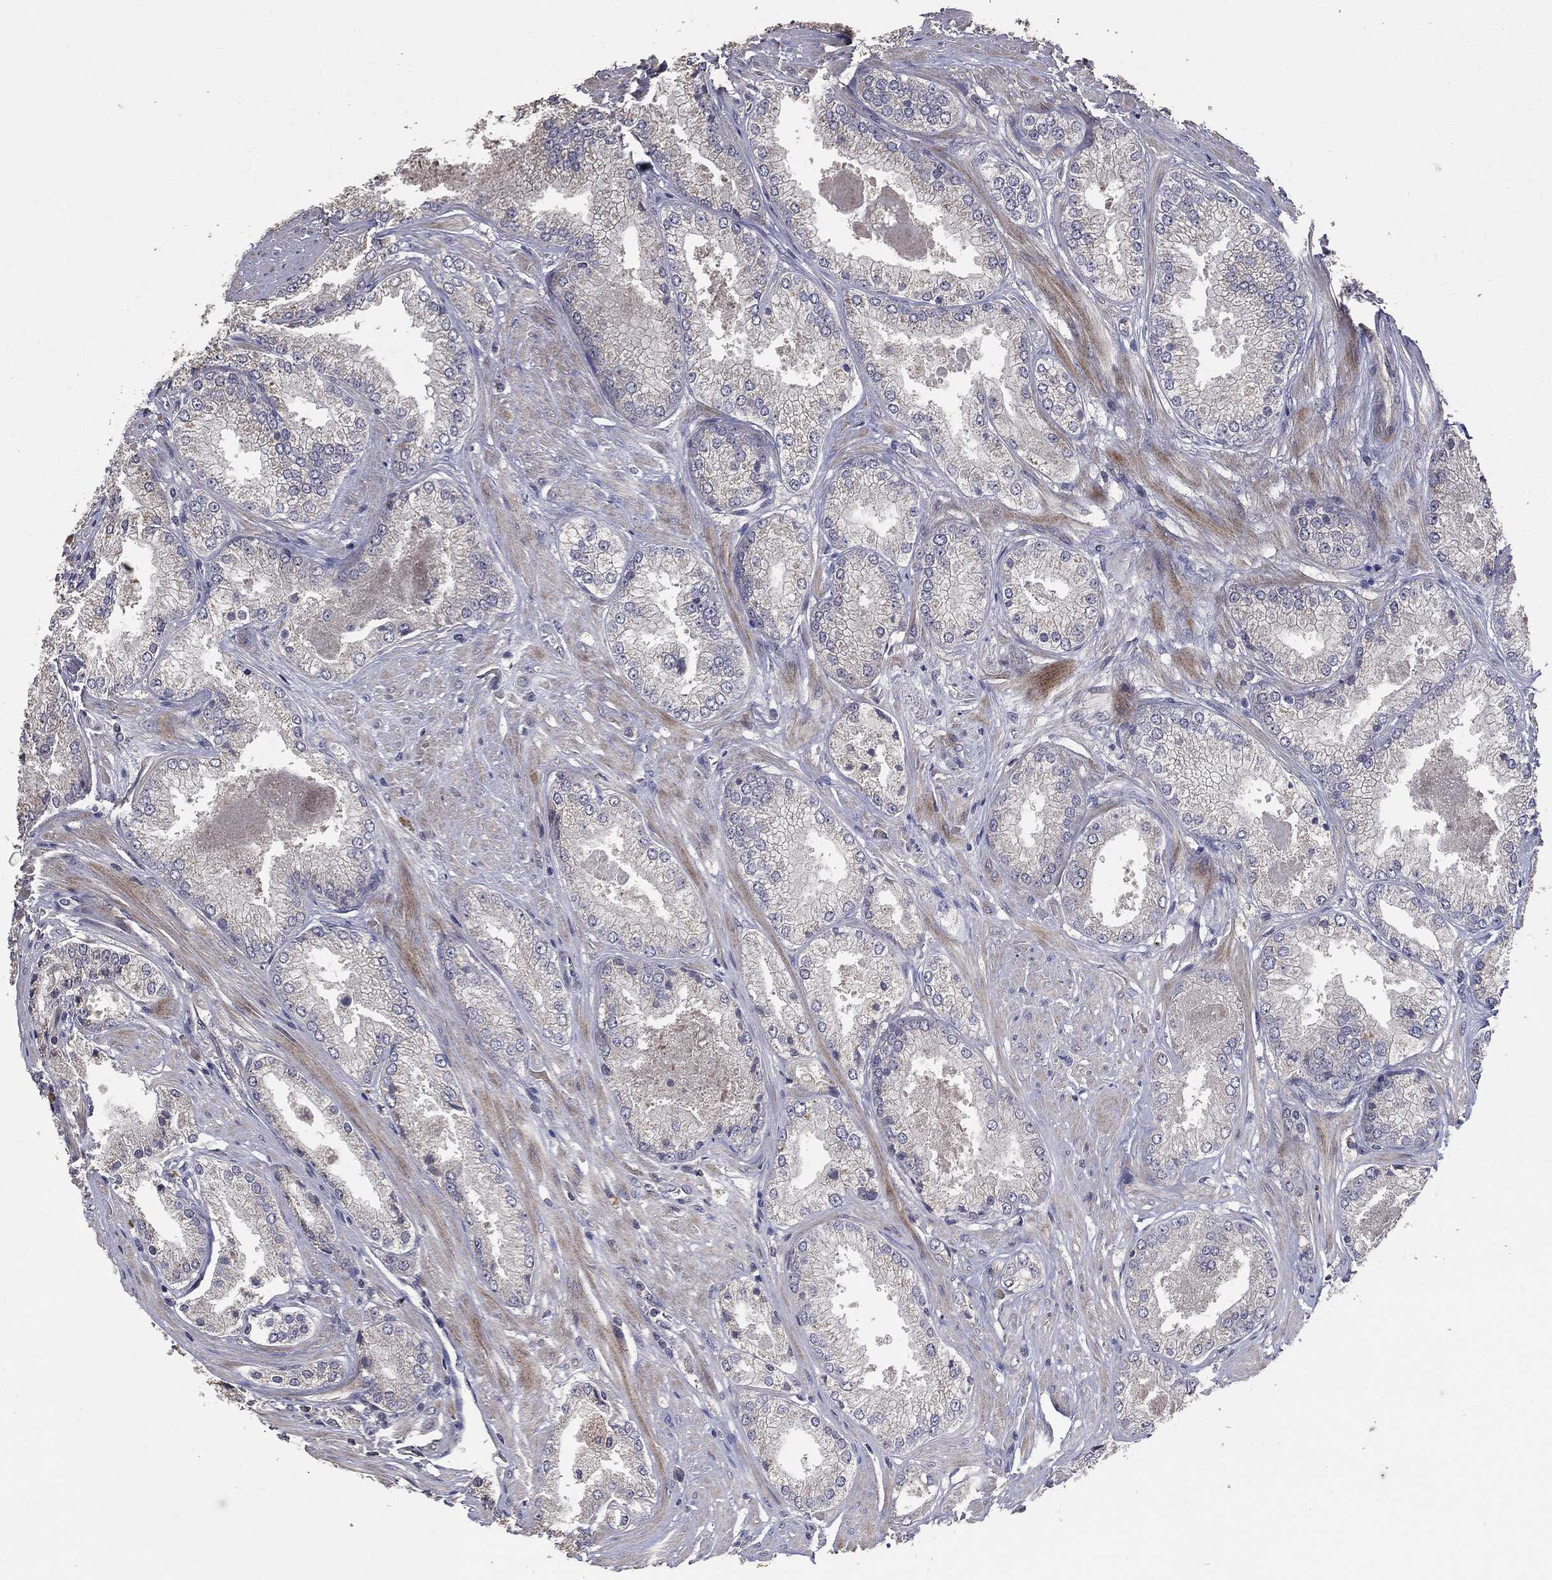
{"staining": {"intensity": "negative", "quantity": "none", "location": "none"}, "tissue": "prostate cancer", "cell_type": "Tumor cells", "image_type": "cancer", "snomed": [{"axis": "morphology", "description": "Adenocarcinoma, Low grade"}, {"axis": "topography", "description": "Prostate"}], "caption": "Image shows no protein positivity in tumor cells of prostate low-grade adenocarcinoma tissue. (Stains: DAB (3,3'-diaminobenzidine) immunohistochemistry (IHC) with hematoxylin counter stain, Microscopy: brightfield microscopy at high magnification).", "gene": "MTOR", "patient": {"sex": "male", "age": 68}}